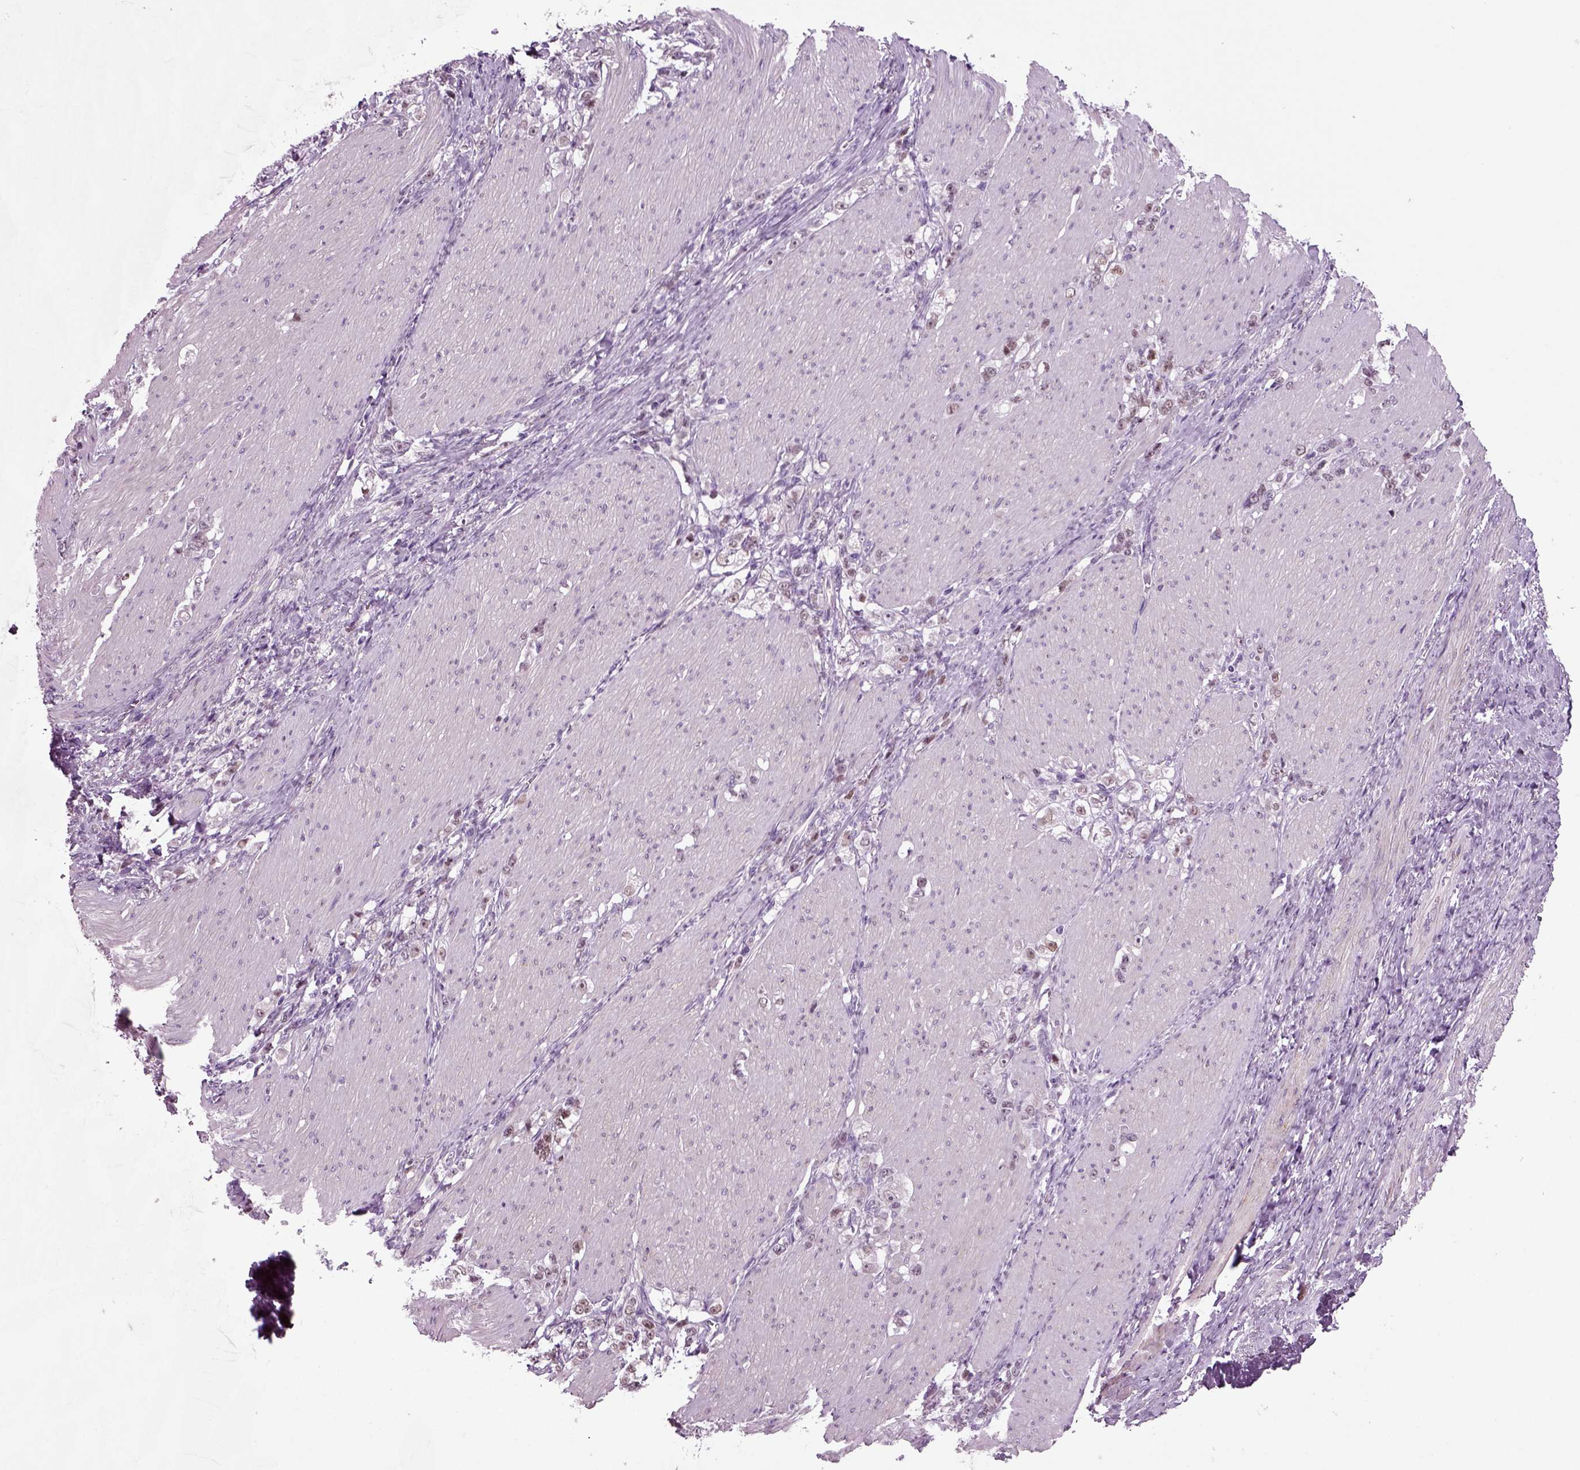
{"staining": {"intensity": "weak", "quantity": "<25%", "location": "nuclear"}, "tissue": "stomach cancer", "cell_type": "Tumor cells", "image_type": "cancer", "snomed": [{"axis": "morphology", "description": "Adenocarcinoma, NOS"}, {"axis": "topography", "description": "Stomach, lower"}], "caption": "This is a image of immunohistochemistry (IHC) staining of adenocarcinoma (stomach), which shows no expression in tumor cells.", "gene": "ARID3A", "patient": {"sex": "male", "age": 88}}